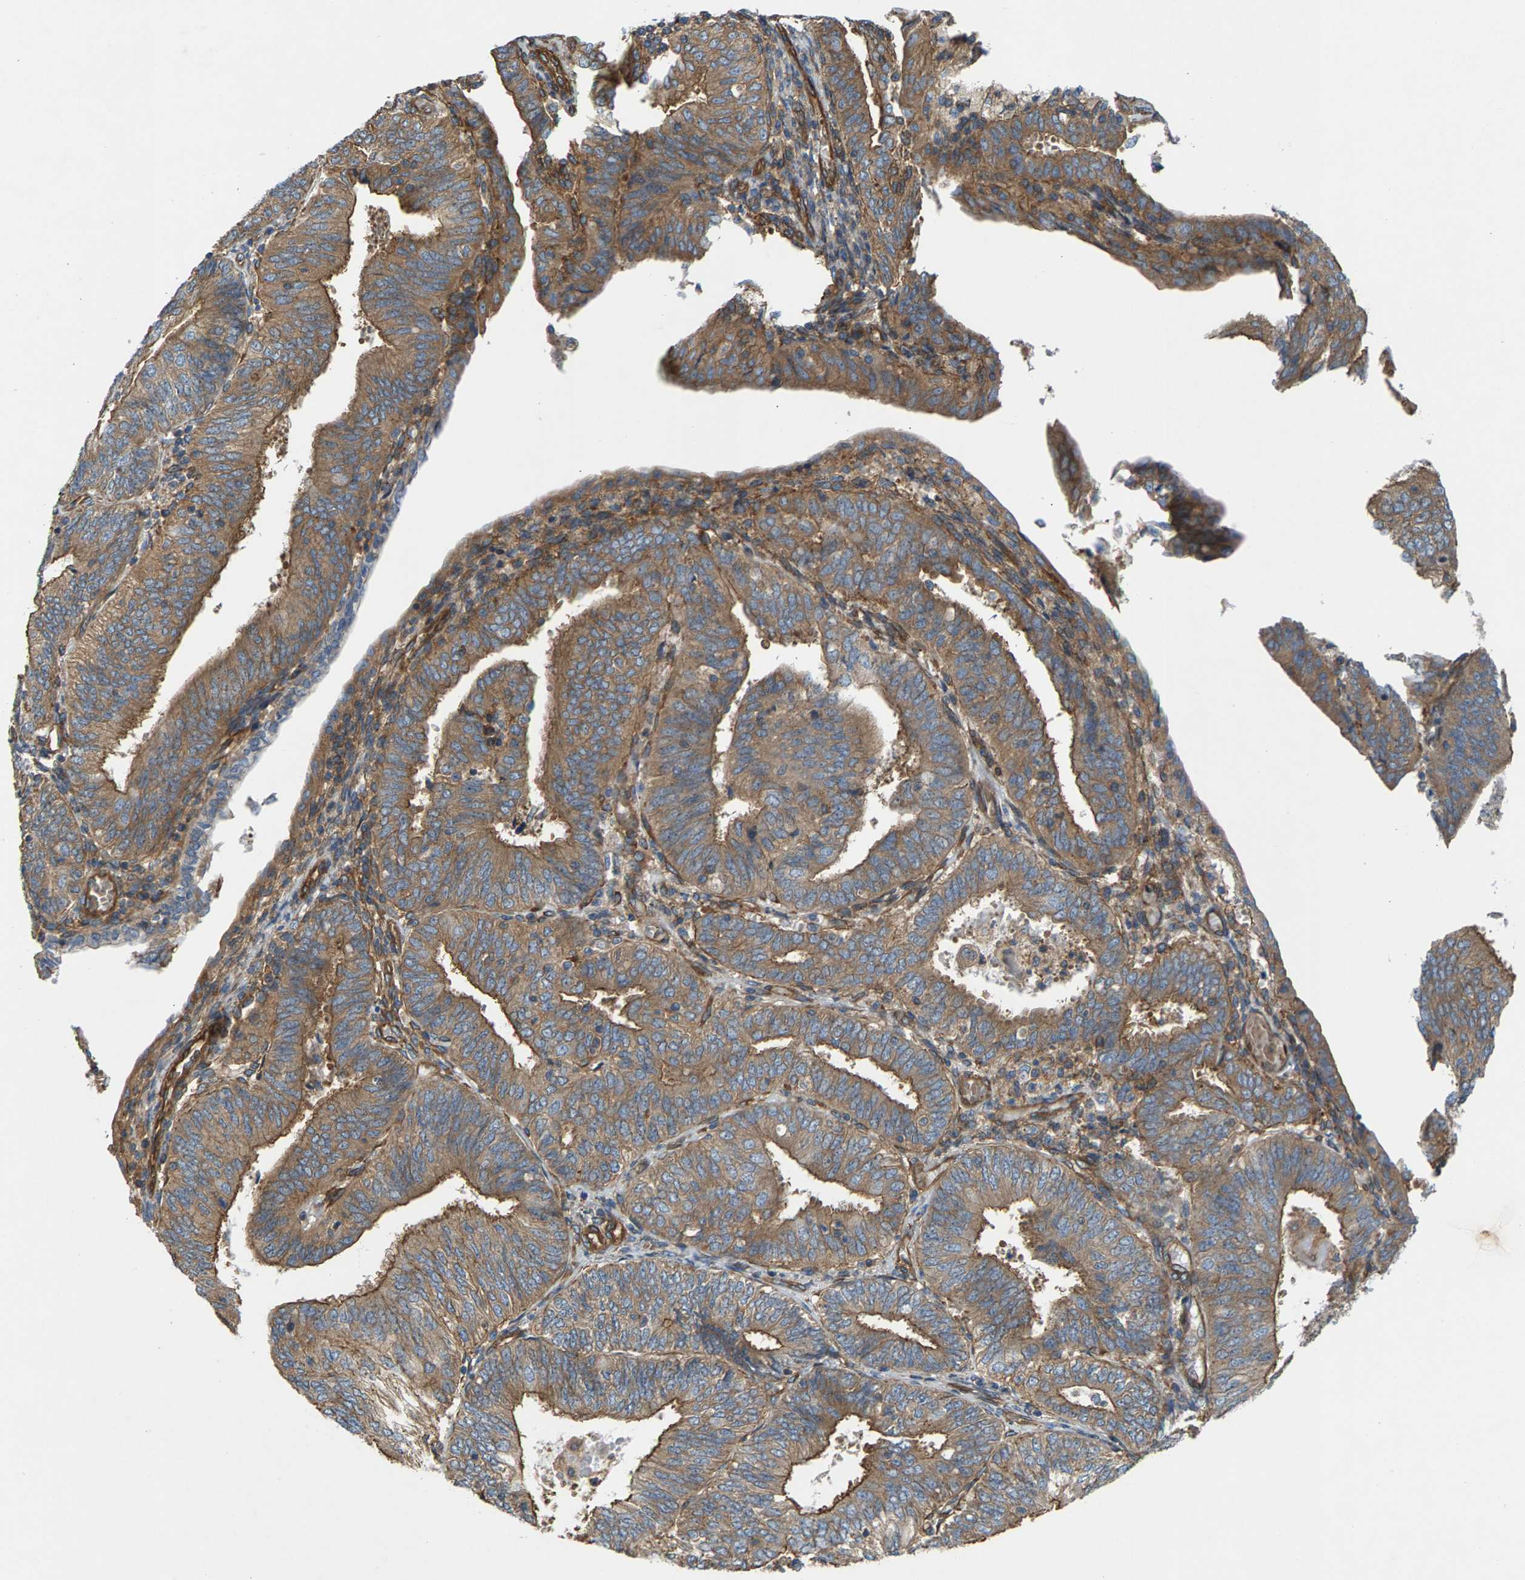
{"staining": {"intensity": "moderate", "quantity": ">75%", "location": "cytoplasmic/membranous"}, "tissue": "endometrial cancer", "cell_type": "Tumor cells", "image_type": "cancer", "snomed": [{"axis": "morphology", "description": "Adenocarcinoma, NOS"}, {"axis": "topography", "description": "Endometrium"}], "caption": "Protein expression by immunohistochemistry demonstrates moderate cytoplasmic/membranous expression in about >75% of tumor cells in endometrial cancer (adenocarcinoma). (IHC, brightfield microscopy, high magnification).", "gene": "PDCL", "patient": {"sex": "female", "age": 58}}